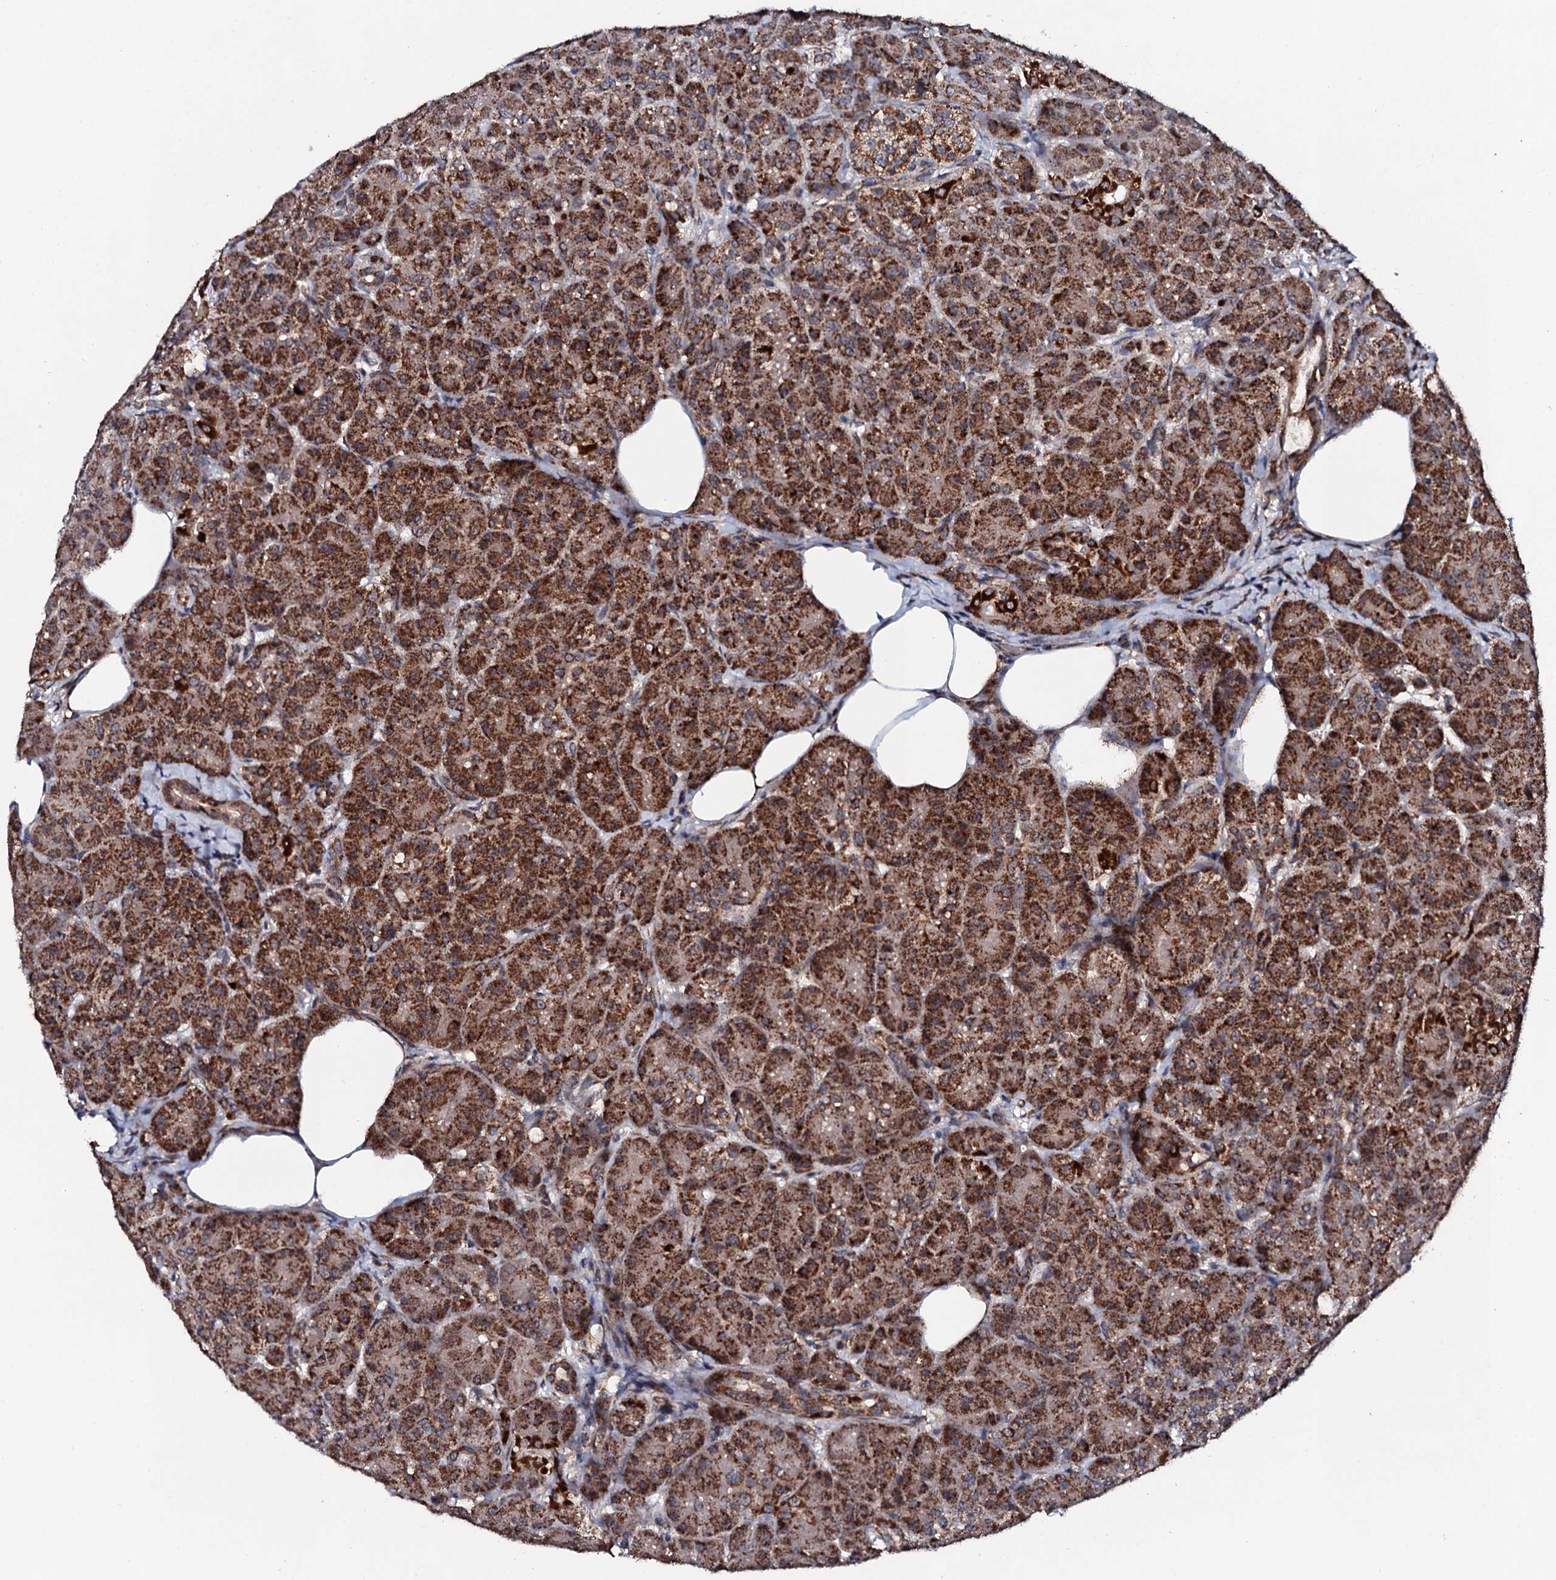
{"staining": {"intensity": "strong", "quantity": ">75%", "location": "cytoplasmic/membranous"}, "tissue": "pancreas", "cell_type": "Exocrine glandular cells", "image_type": "normal", "snomed": [{"axis": "morphology", "description": "Normal tissue, NOS"}, {"axis": "topography", "description": "Pancreas"}], "caption": "Pancreas stained with a brown dye exhibits strong cytoplasmic/membranous positive expression in approximately >75% of exocrine glandular cells.", "gene": "MTIF3", "patient": {"sex": "male", "age": 63}}